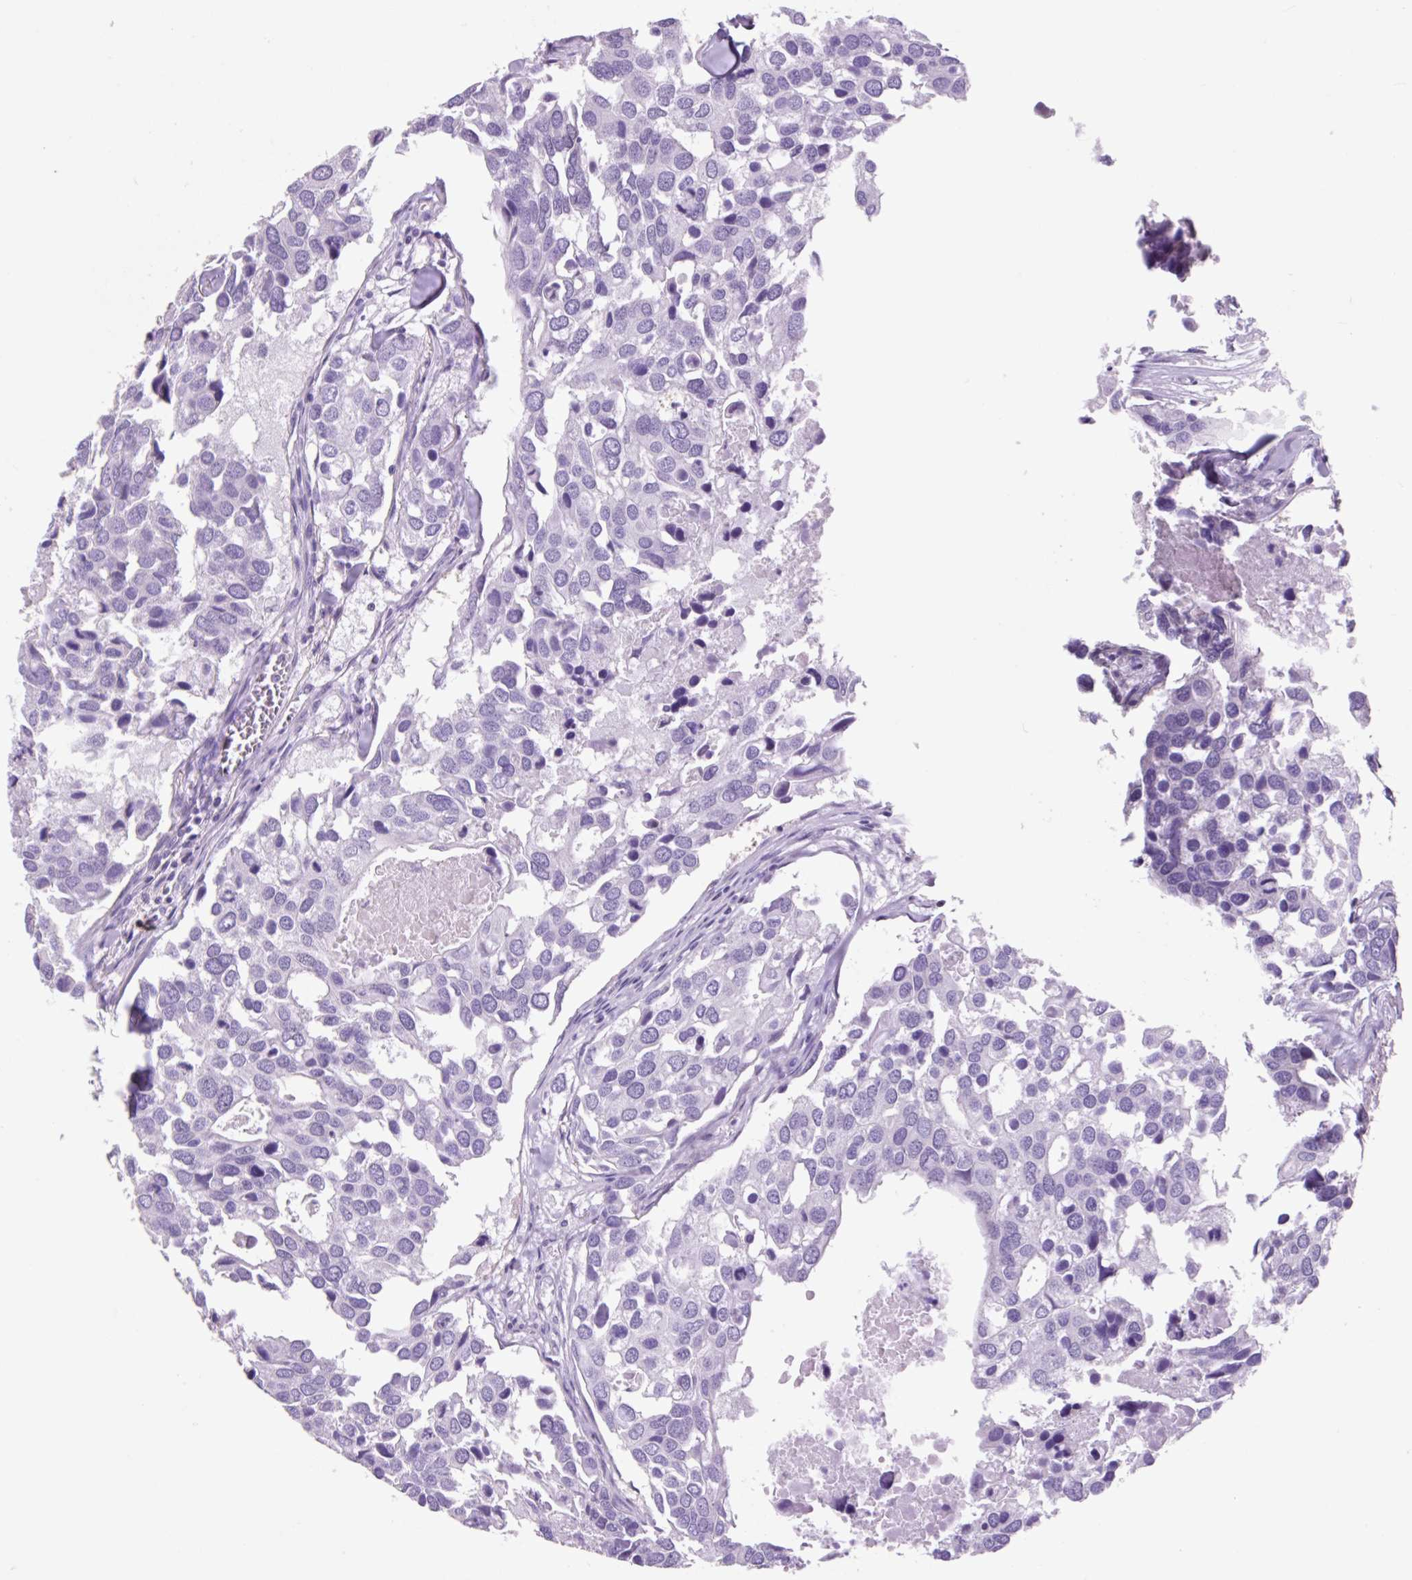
{"staining": {"intensity": "negative", "quantity": "none", "location": "none"}, "tissue": "breast cancer", "cell_type": "Tumor cells", "image_type": "cancer", "snomed": [{"axis": "morphology", "description": "Duct carcinoma"}, {"axis": "topography", "description": "Breast"}], "caption": "Immunohistochemical staining of human breast cancer (intraductal carcinoma) exhibits no significant expression in tumor cells. Nuclei are stained in blue.", "gene": "VPREB1", "patient": {"sex": "female", "age": 83}}